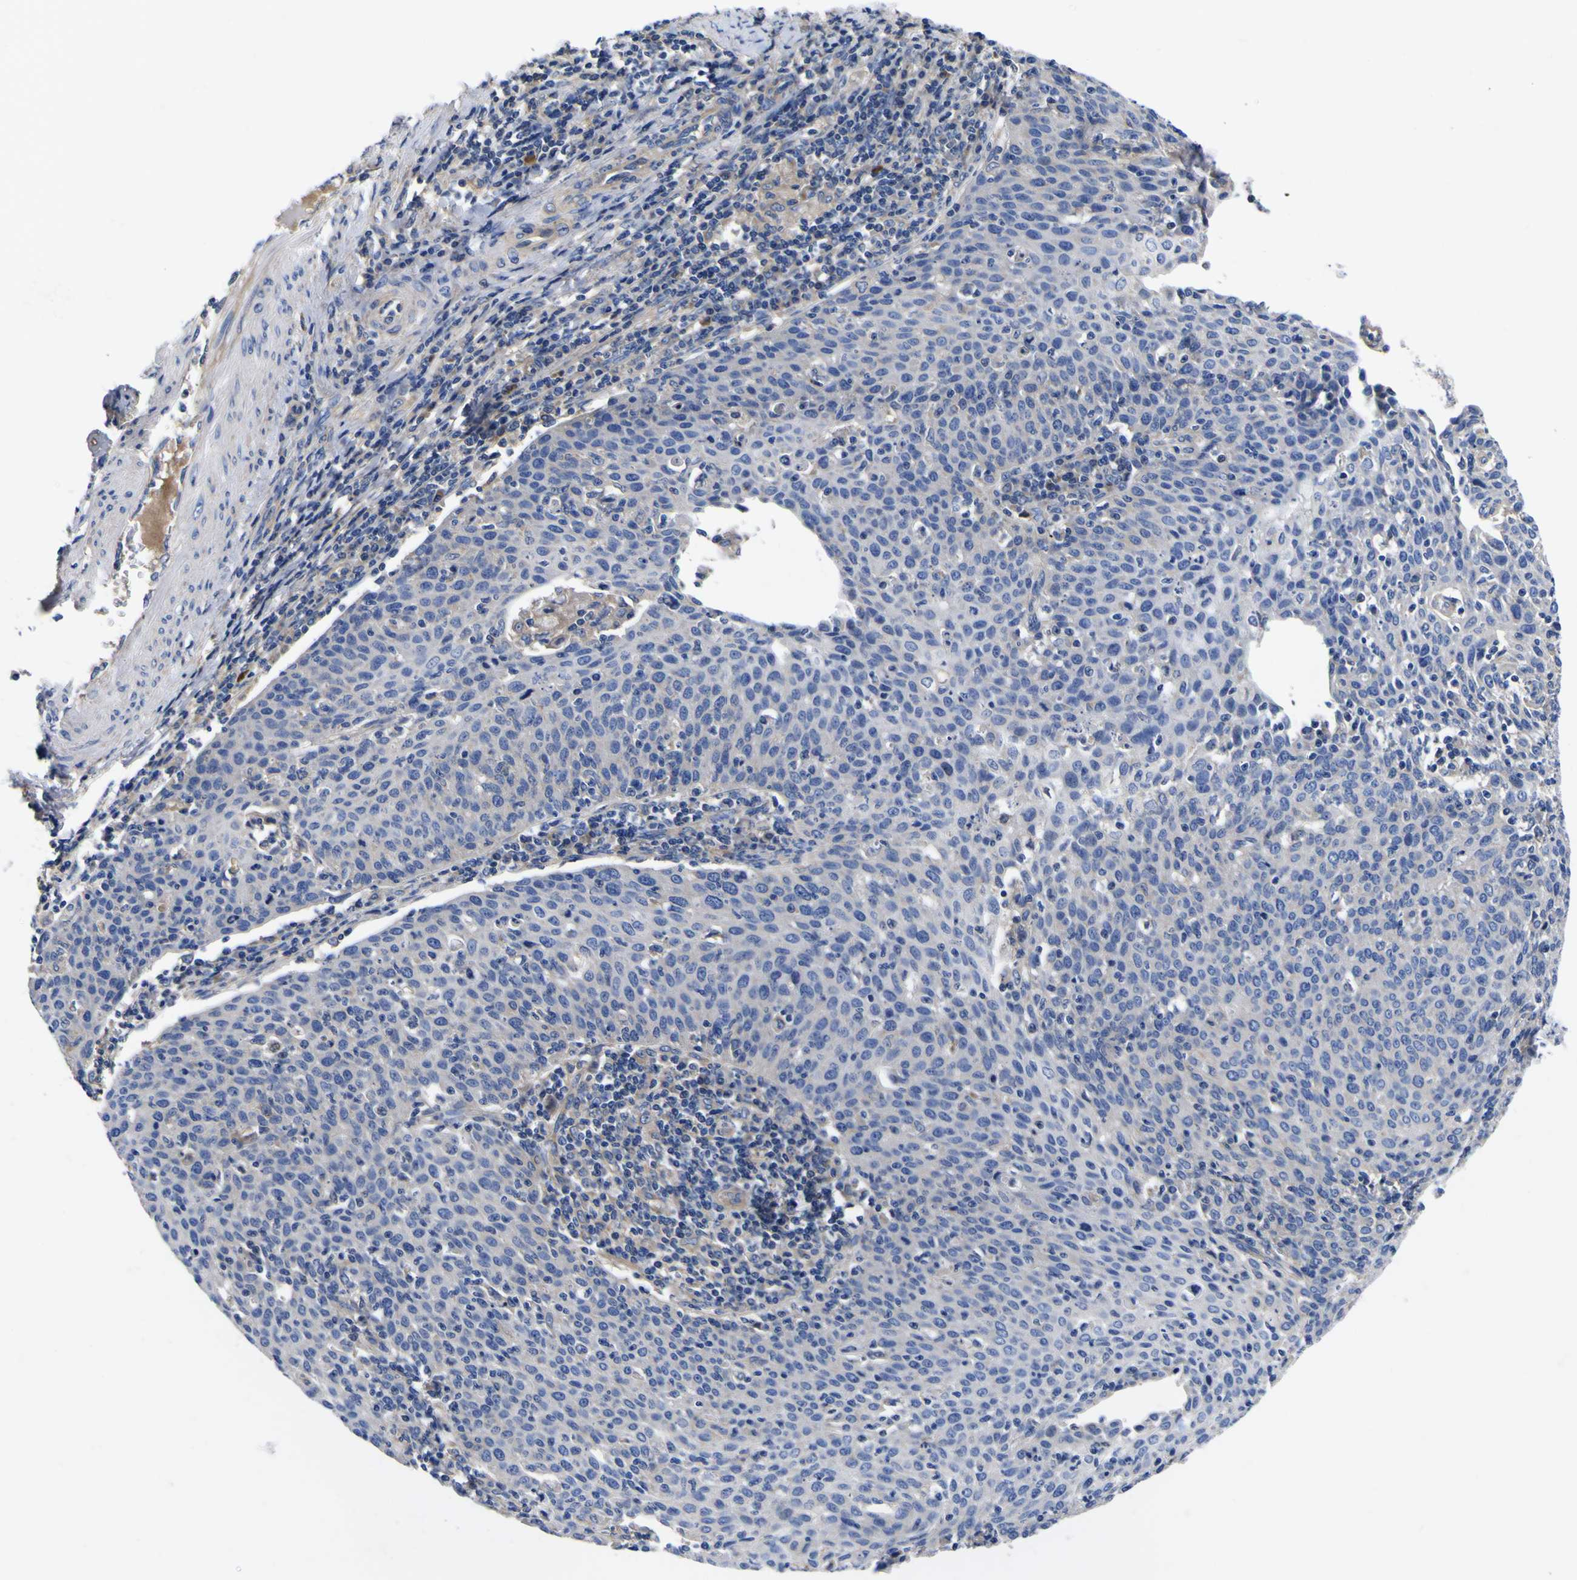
{"staining": {"intensity": "negative", "quantity": "none", "location": "none"}, "tissue": "cervical cancer", "cell_type": "Tumor cells", "image_type": "cancer", "snomed": [{"axis": "morphology", "description": "Squamous cell carcinoma, NOS"}, {"axis": "topography", "description": "Cervix"}], "caption": "Squamous cell carcinoma (cervical) stained for a protein using immunohistochemistry displays no staining tumor cells.", "gene": "VASN", "patient": {"sex": "female", "age": 38}}